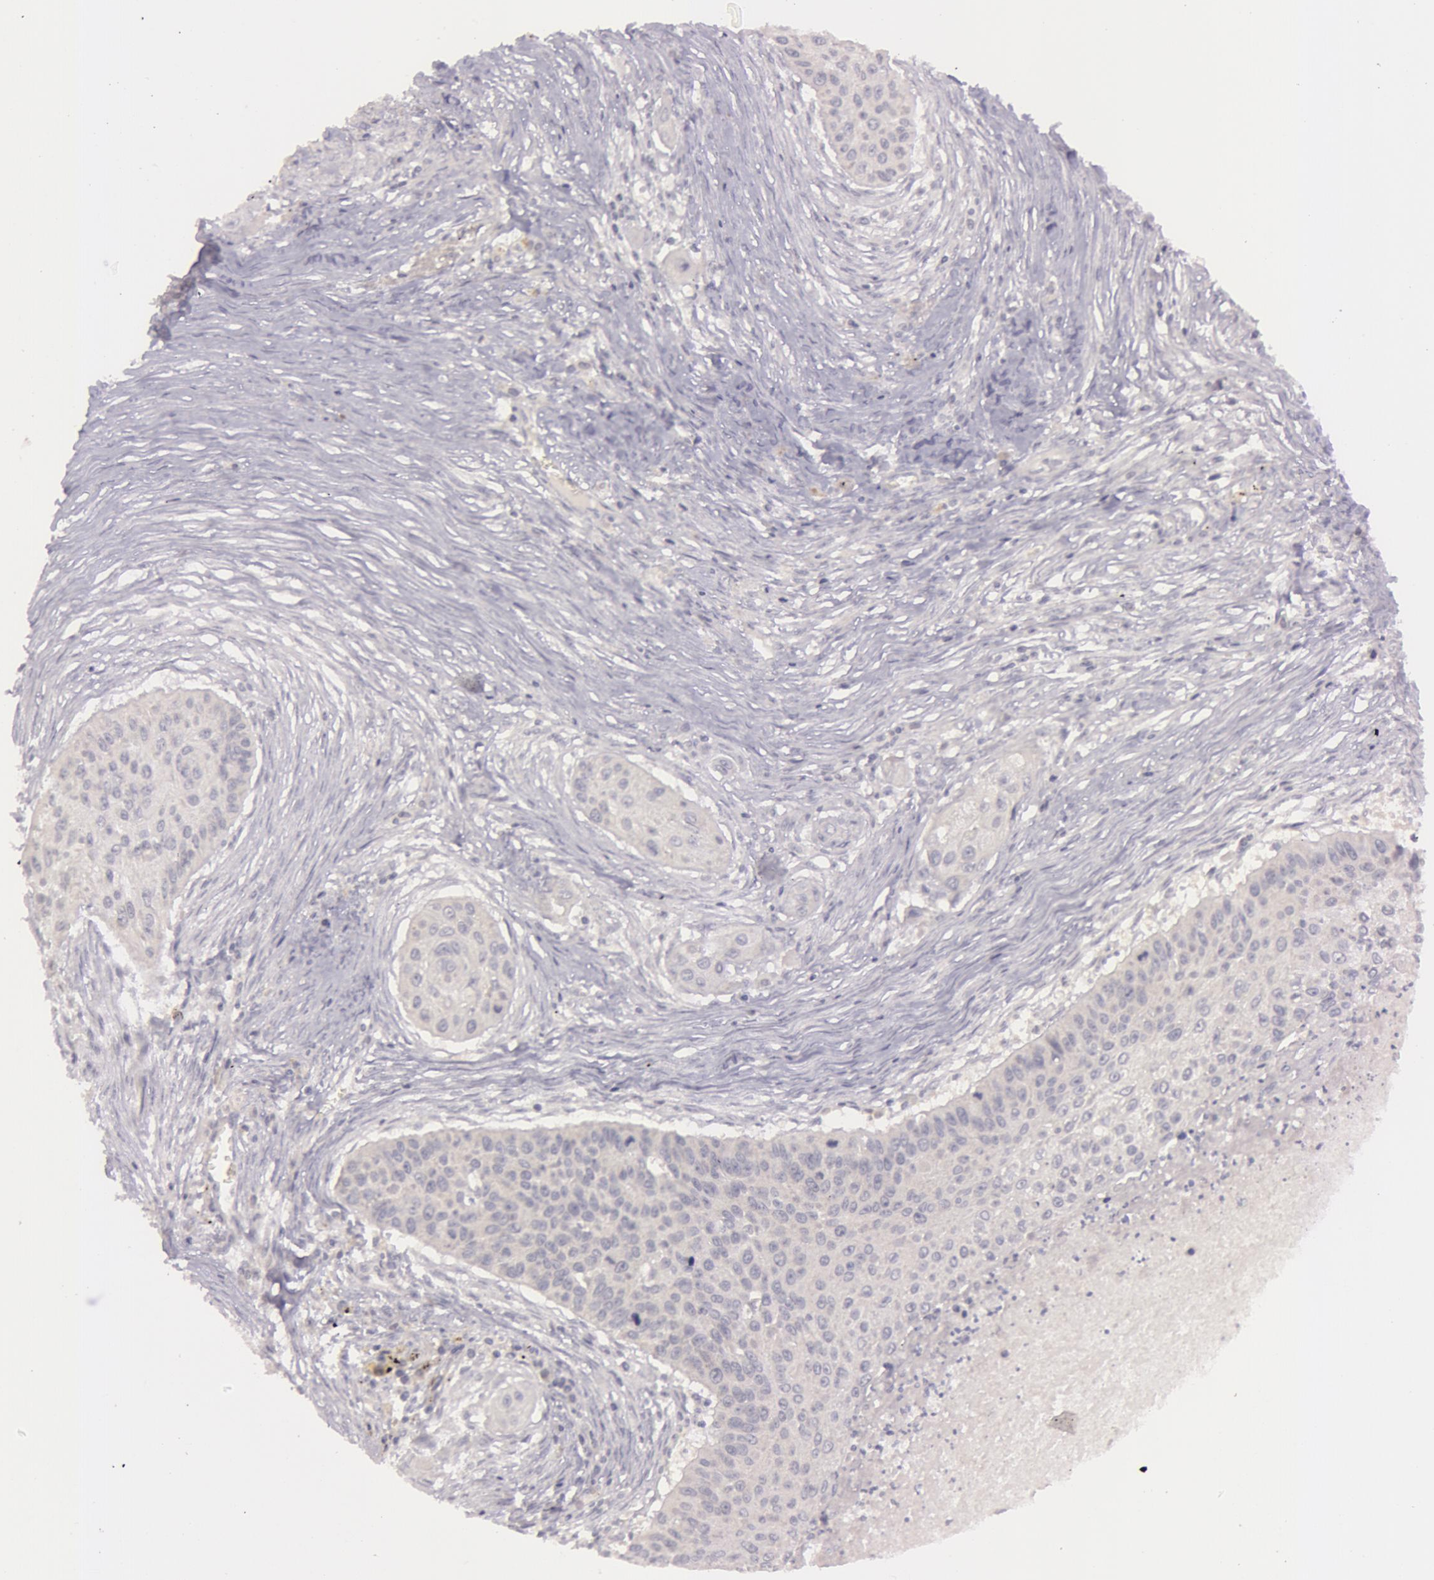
{"staining": {"intensity": "negative", "quantity": "none", "location": "none"}, "tissue": "lung cancer", "cell_type": "Tumor cells", "image_type": "cancer", "snomed": [{"axis": "morphology", "description": "Squamous cell carcinoma, NOS"}, {"axis": "topography", "description": "Lung"}], "caption": "Histopathology image shows no protein staining in tumor cells of squamous cell carcinoma (lung) tissue.", "gene": "MXRA5", "patient": {"sex": "male", "age": 71}}